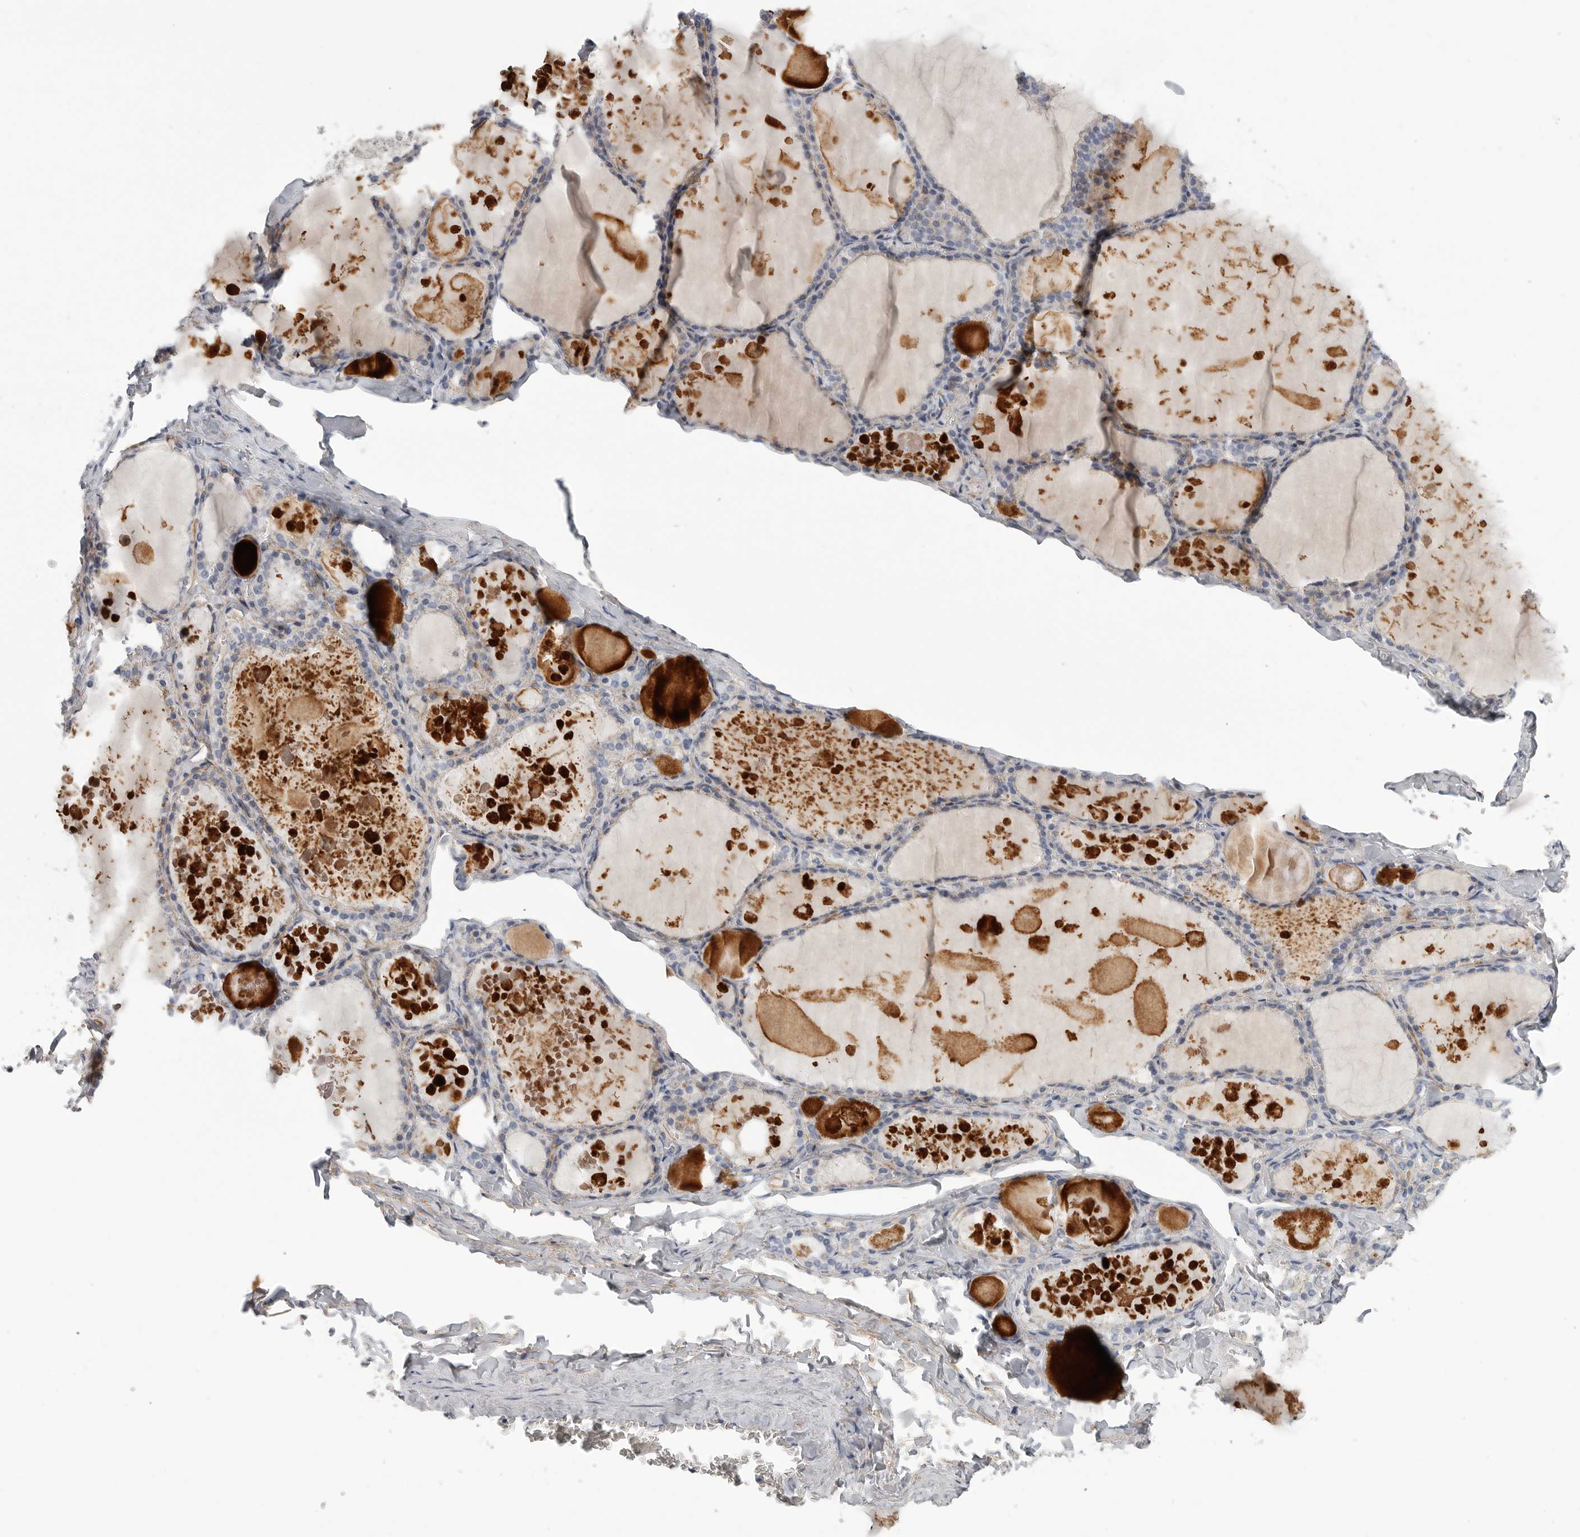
{"staining": {"intensity": "negative", "quantity": "none", "location": "none"}, "tissue": "thyroid gland", "cell_type": "Glandular cells", "image_type": "normal", "snomed": [{"axis": "morphology", "description": "Normal tissue, NOS"}, {"axis": "topography", "description": "Thyroid gland"}], "caption": "This is an immunohistochemistry image of normal thyroid gland. There is no expression in glandular cells.", "gene": "SDC3", "patient": {"sex": "male", "age": 56}}